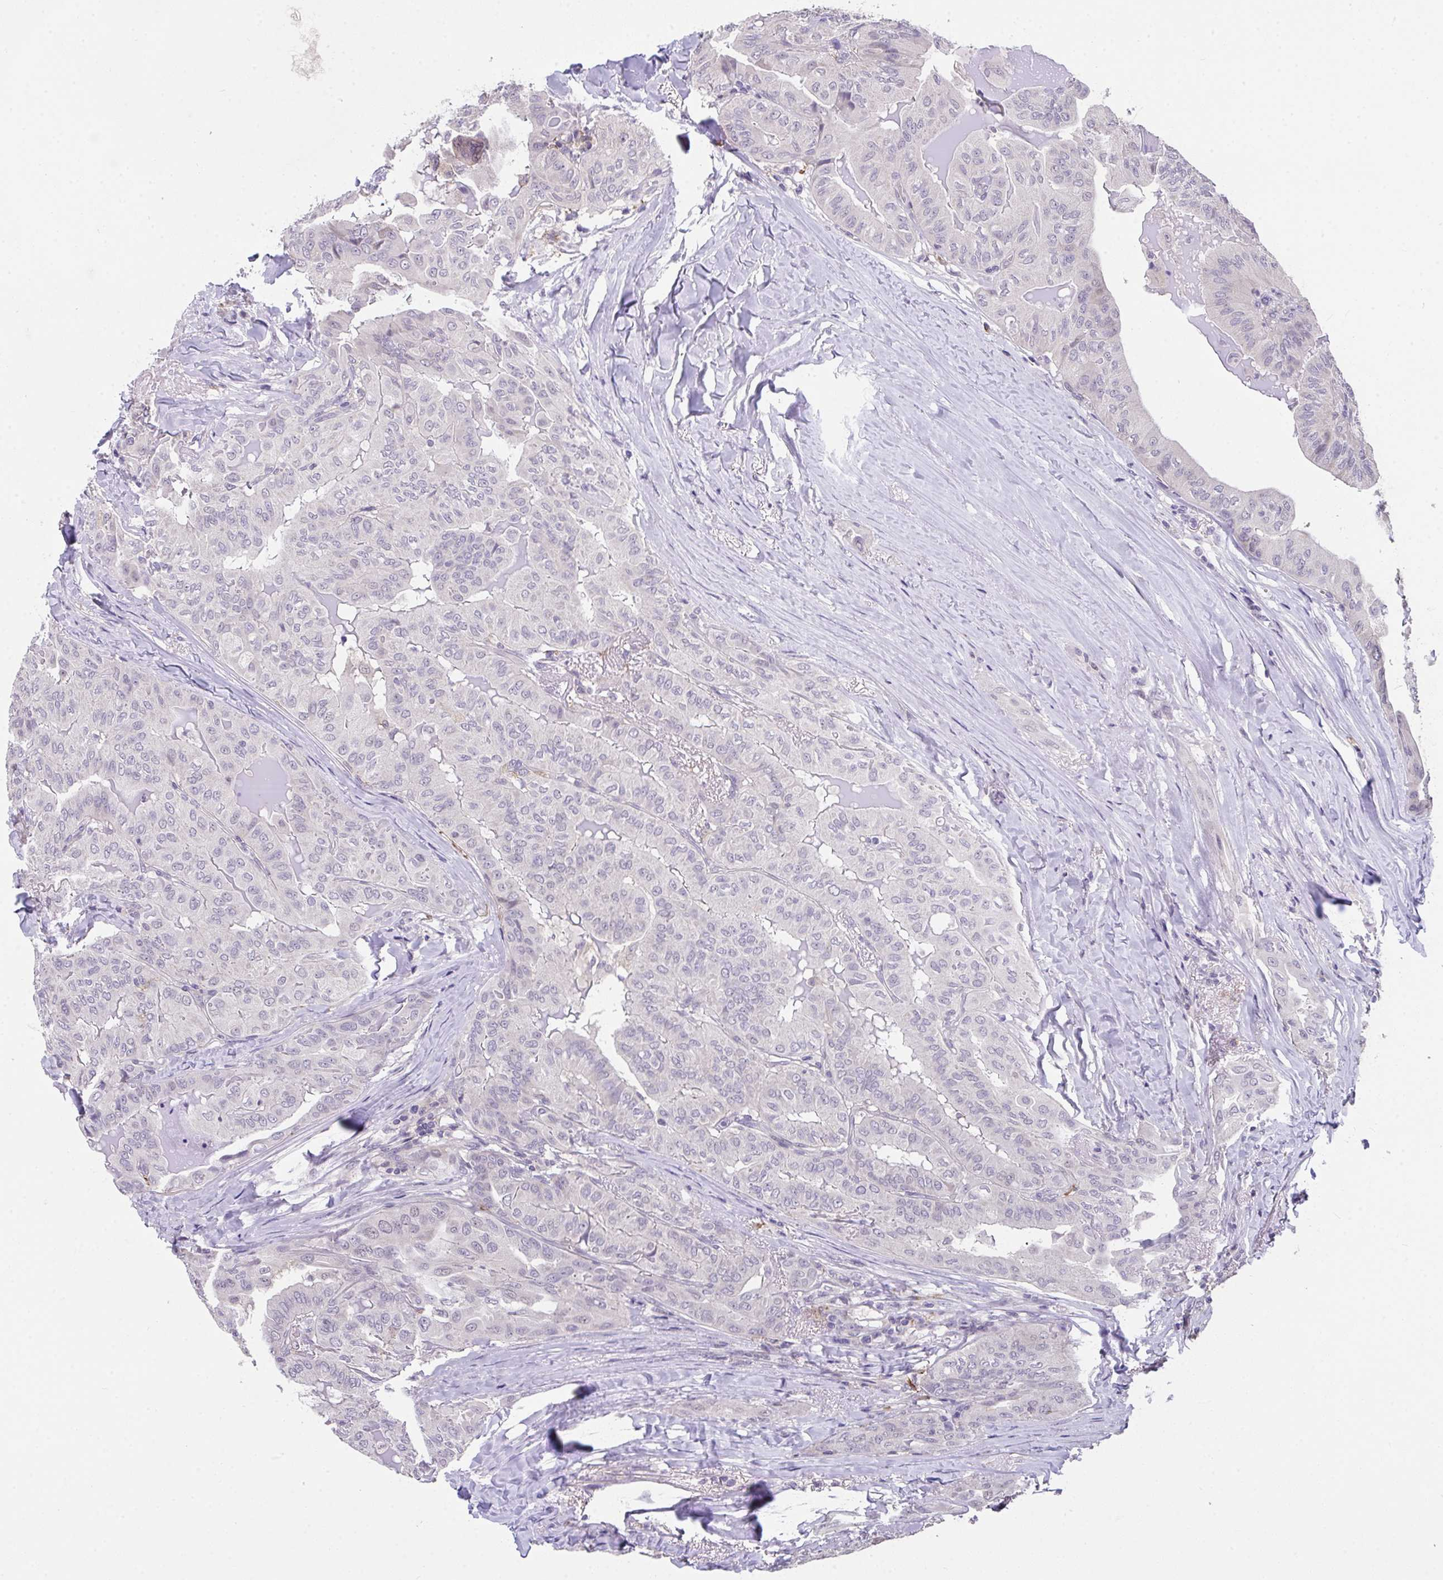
{"staining": {"intensity": "negative", "quantity": "none", "location": "none"}, "tissue": "thyroid cancer", "cell_type": "Tumor cells", "image_type": "cancer", "snomed": [{"axis": "morphology", "description": "Papillary adenocarcinoma, NOS"}, {"axis": "topography", "description": "Thyroid gland"}], "caption": "An IHC micrograph of thyroid cancer is shown. There is no staining in tumor cells of thyroid cancer. Brightfield microscopy of immunohistochemistry (IHC) stained with DAB (brown) and hematoxylin (blue), captured at high magnification.", "gene": "GLTPD2", "patient": {"sex": "female", "age": 68}}